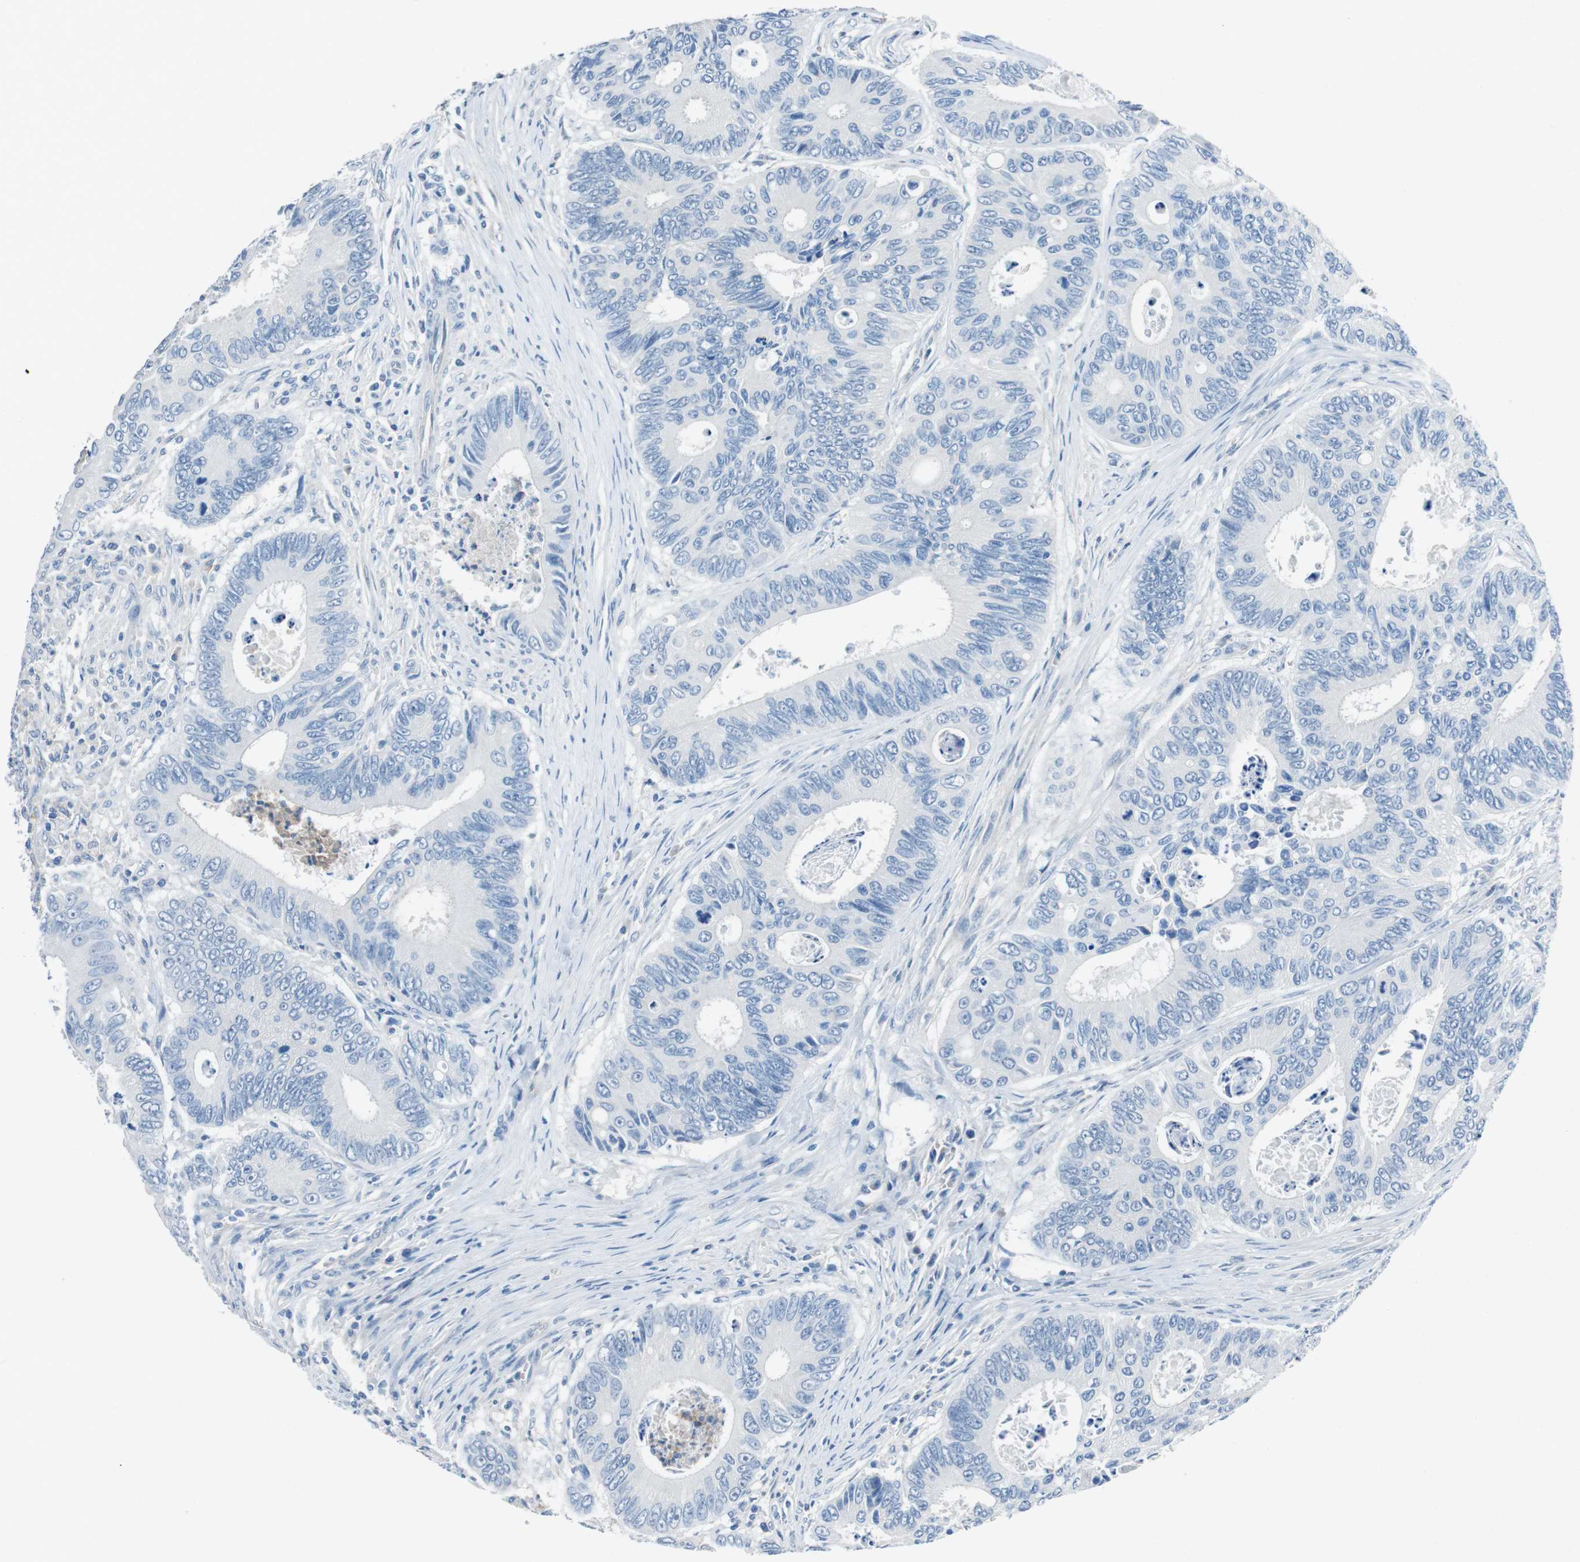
{"staining": {"intensity": "negative", "quantity": "none", "location": "none"}, "tissue": "colorectal cancer", "cell_type": "Tumor cells", "image_type": "cancer", "snomed": [{"axis": "morphology", "description": "Inflammation, NOS"}, {"axis": "morphology", "description": "Adenocarcinoma, NOS"}, {"axis": "topography", "description": "Colon"}], "caption": "This histopathology image is of colorectal cancer stained with IHC to label a protein in brown with the nuclei are counter-stained blue. There is no positivity in tumor cells.", "gene": "CYP2C8", "patient": {"sex": "male", "age": 72}}